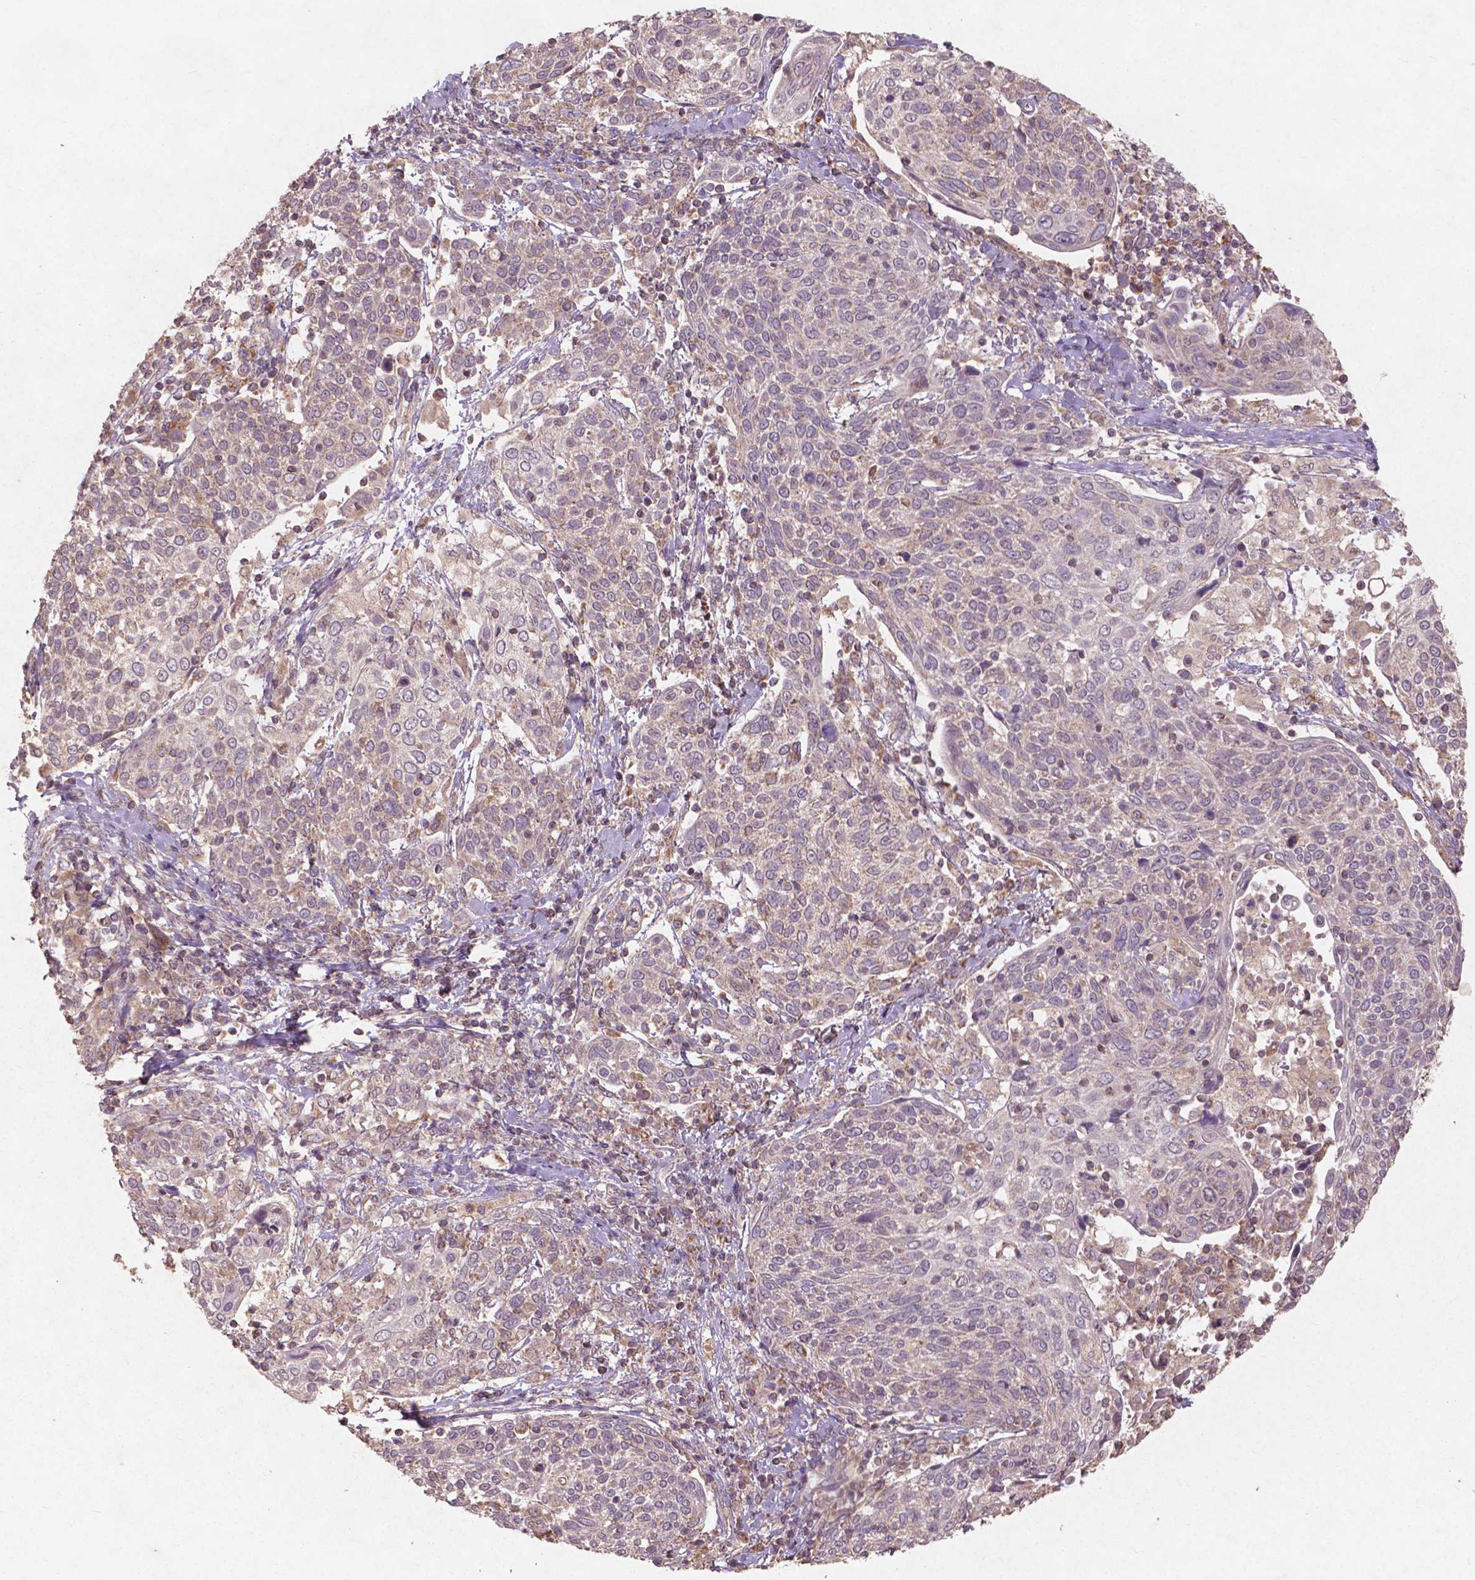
{"staining": {"intensity": "negative", "quantity": "none", "location": "none"}, "tissue": "cervical cancer", "cell_type": "Tumor cells", "image_type": "cancer", "snomed": [{"axis": "morphology", "description": "Squamous cell carcinoma, NOS"}, {"axis": "topography", "description": "Cervix"}], "caption": "A histopathology image of human cervical cancer (squamous cell carcinoma) is negative for staining in tumor cells.", "gene": "ST6GALNAC5", "patient": {"sex": "female", "age": 61}}